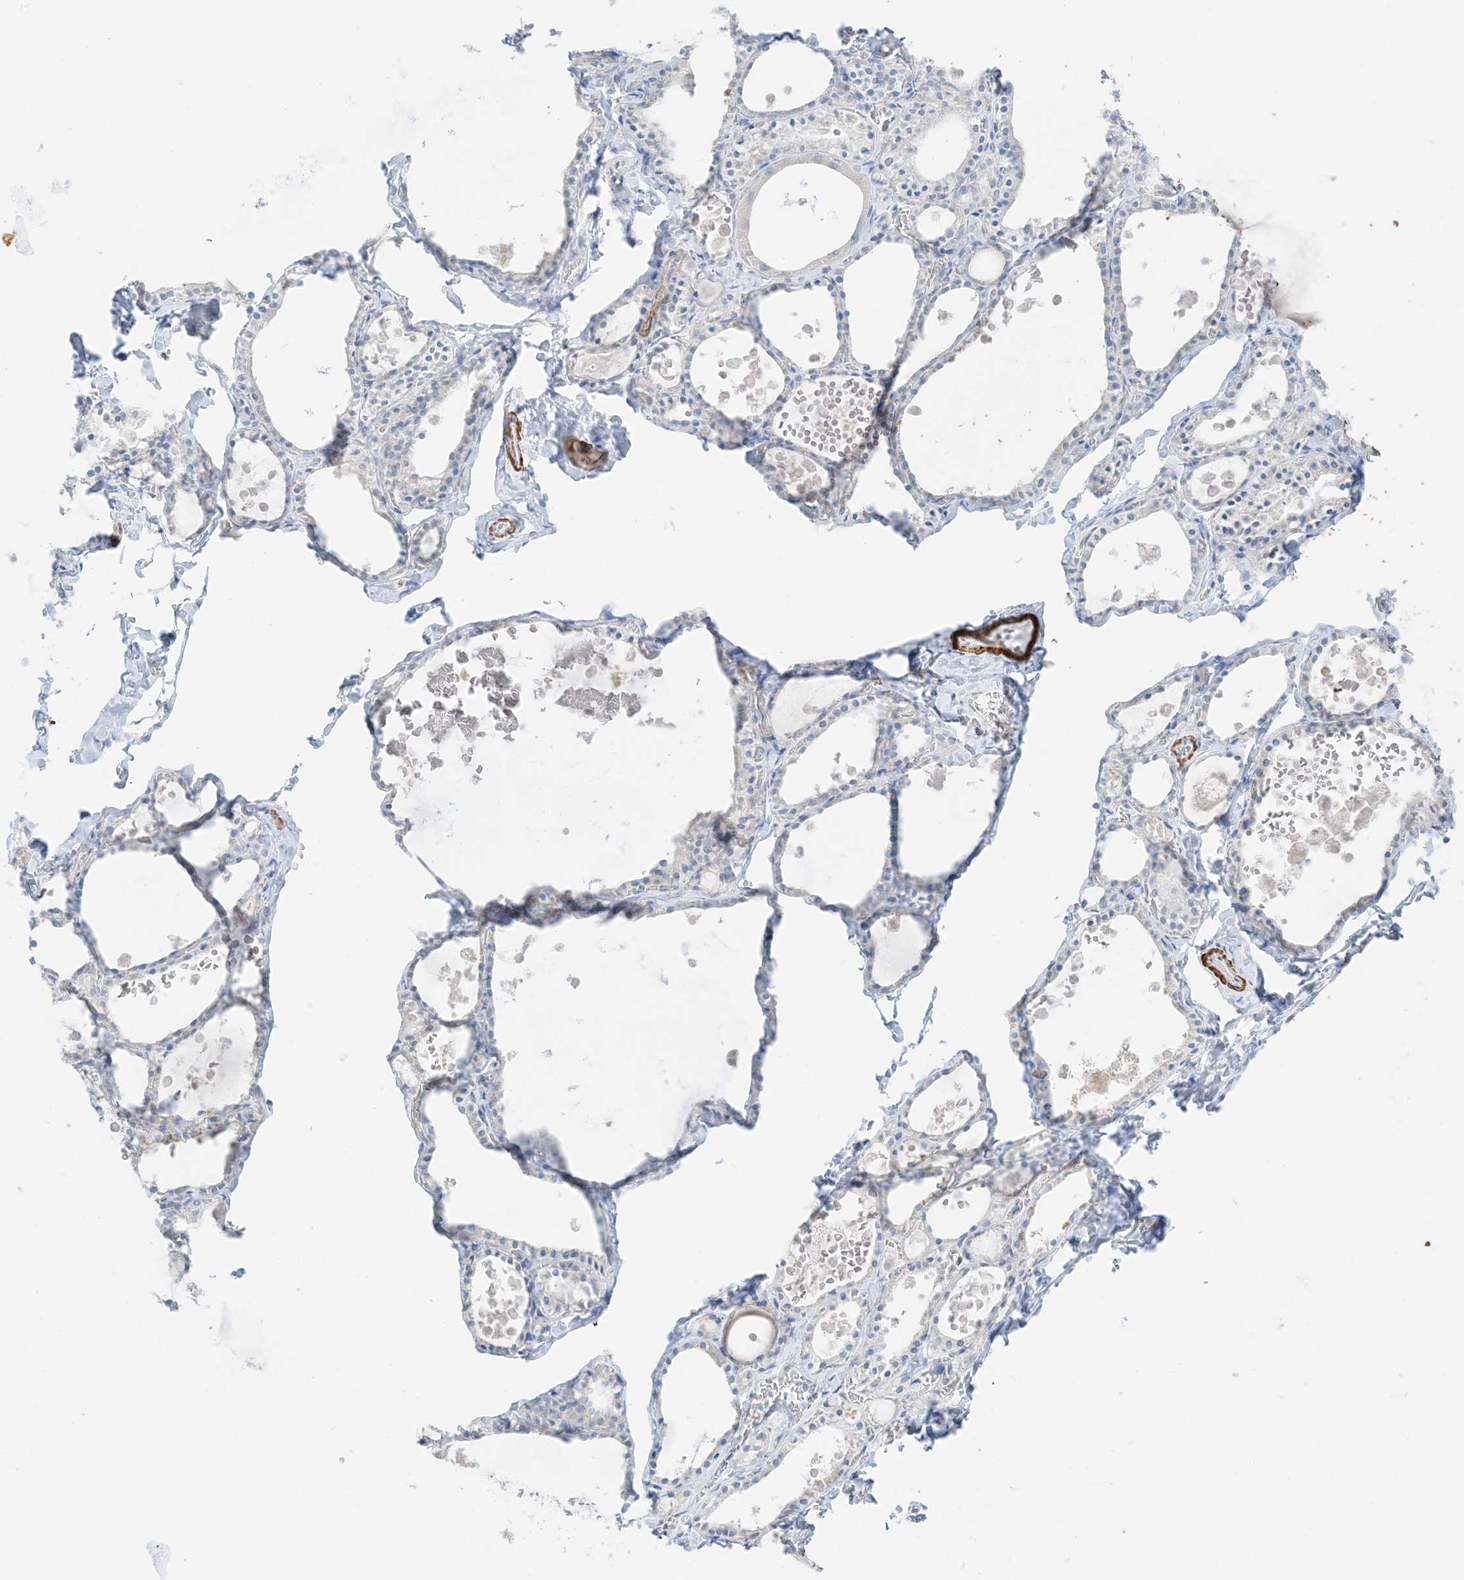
{"staining": {"intensity": "negative", "quantity": "none", "location": "none"}, "tissue": "thyroid gland", "cell_type": "Glandular cells", "image_type": "normal", "snomed": [{"axis": "morphology", "description": "Normal tissue, NOS"}, {"axis": "topography", "description": "Thyroid gland"}], "caption": "Human thyroid gland stained for a protein using immunohistochemistry (IHC) demonstrates no positivity in glandular cells.", "gene": "SLC22A13", "patient": {"sex": "male", "age": 56}}